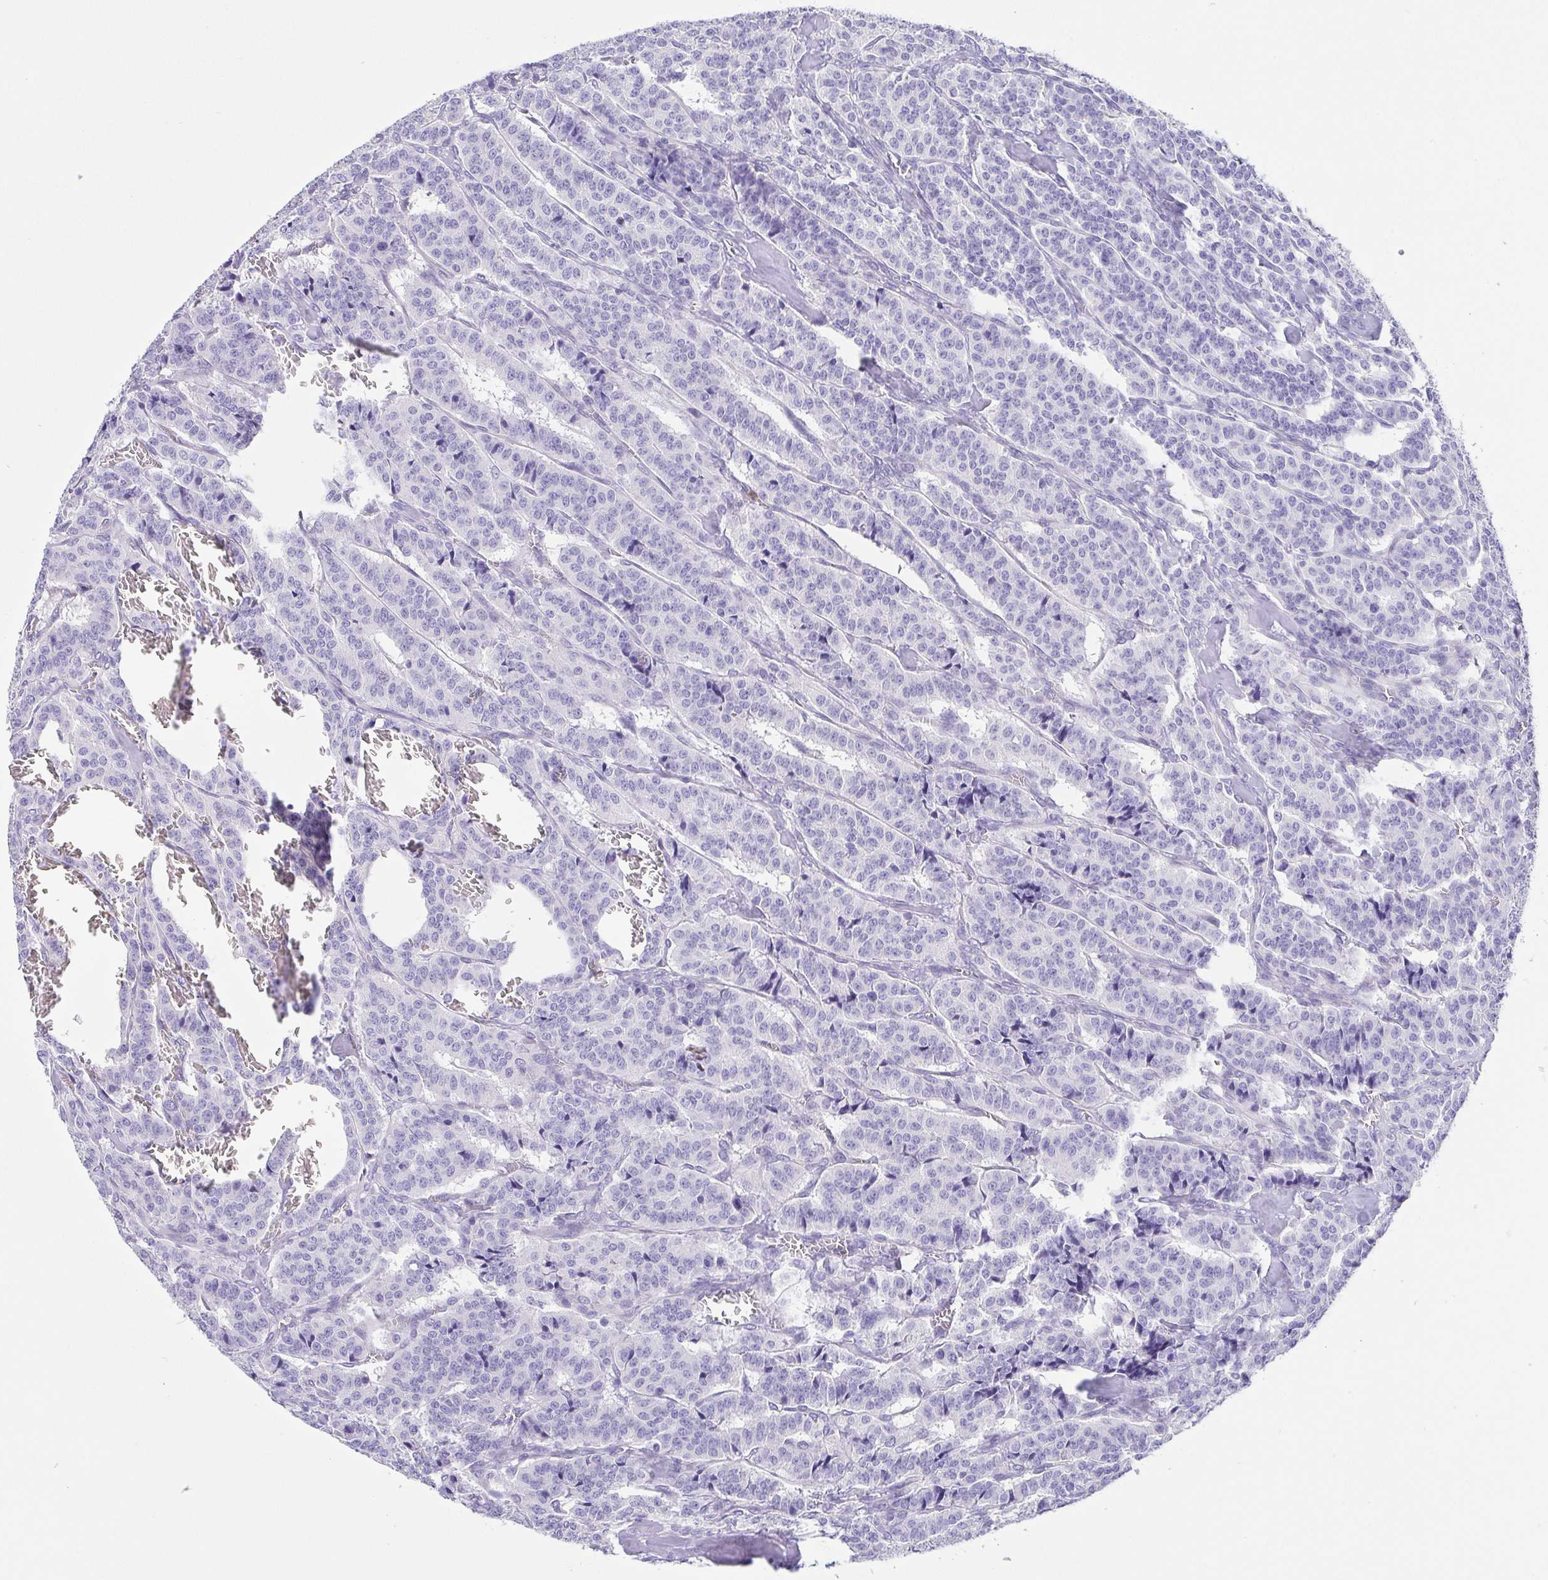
{"staining": {"intensity": "negative", "quantity": "none", "location": "none"}, "tissue": "carcinoid", "cell_type": "Tumor cells", "image_type": "cancer", "snomed": [{"axis": "morphology", "description": "Normal tissue, NOS"}, {"axis": "morphology", "description": "Carcinoid, malignant, NOS"}, {"axis": "topography", "description": "Lung"}], "caption": "High magnification brightfield microscopy of malignant carcinoid stained with DAB (3,3'-diaminobenzidine) (brown) and counterstained with hematoxylin (blue): tumor cells show no significant positivity.", "gene": "ARPP21", "patient": {"sex": "female", "age": 46}}